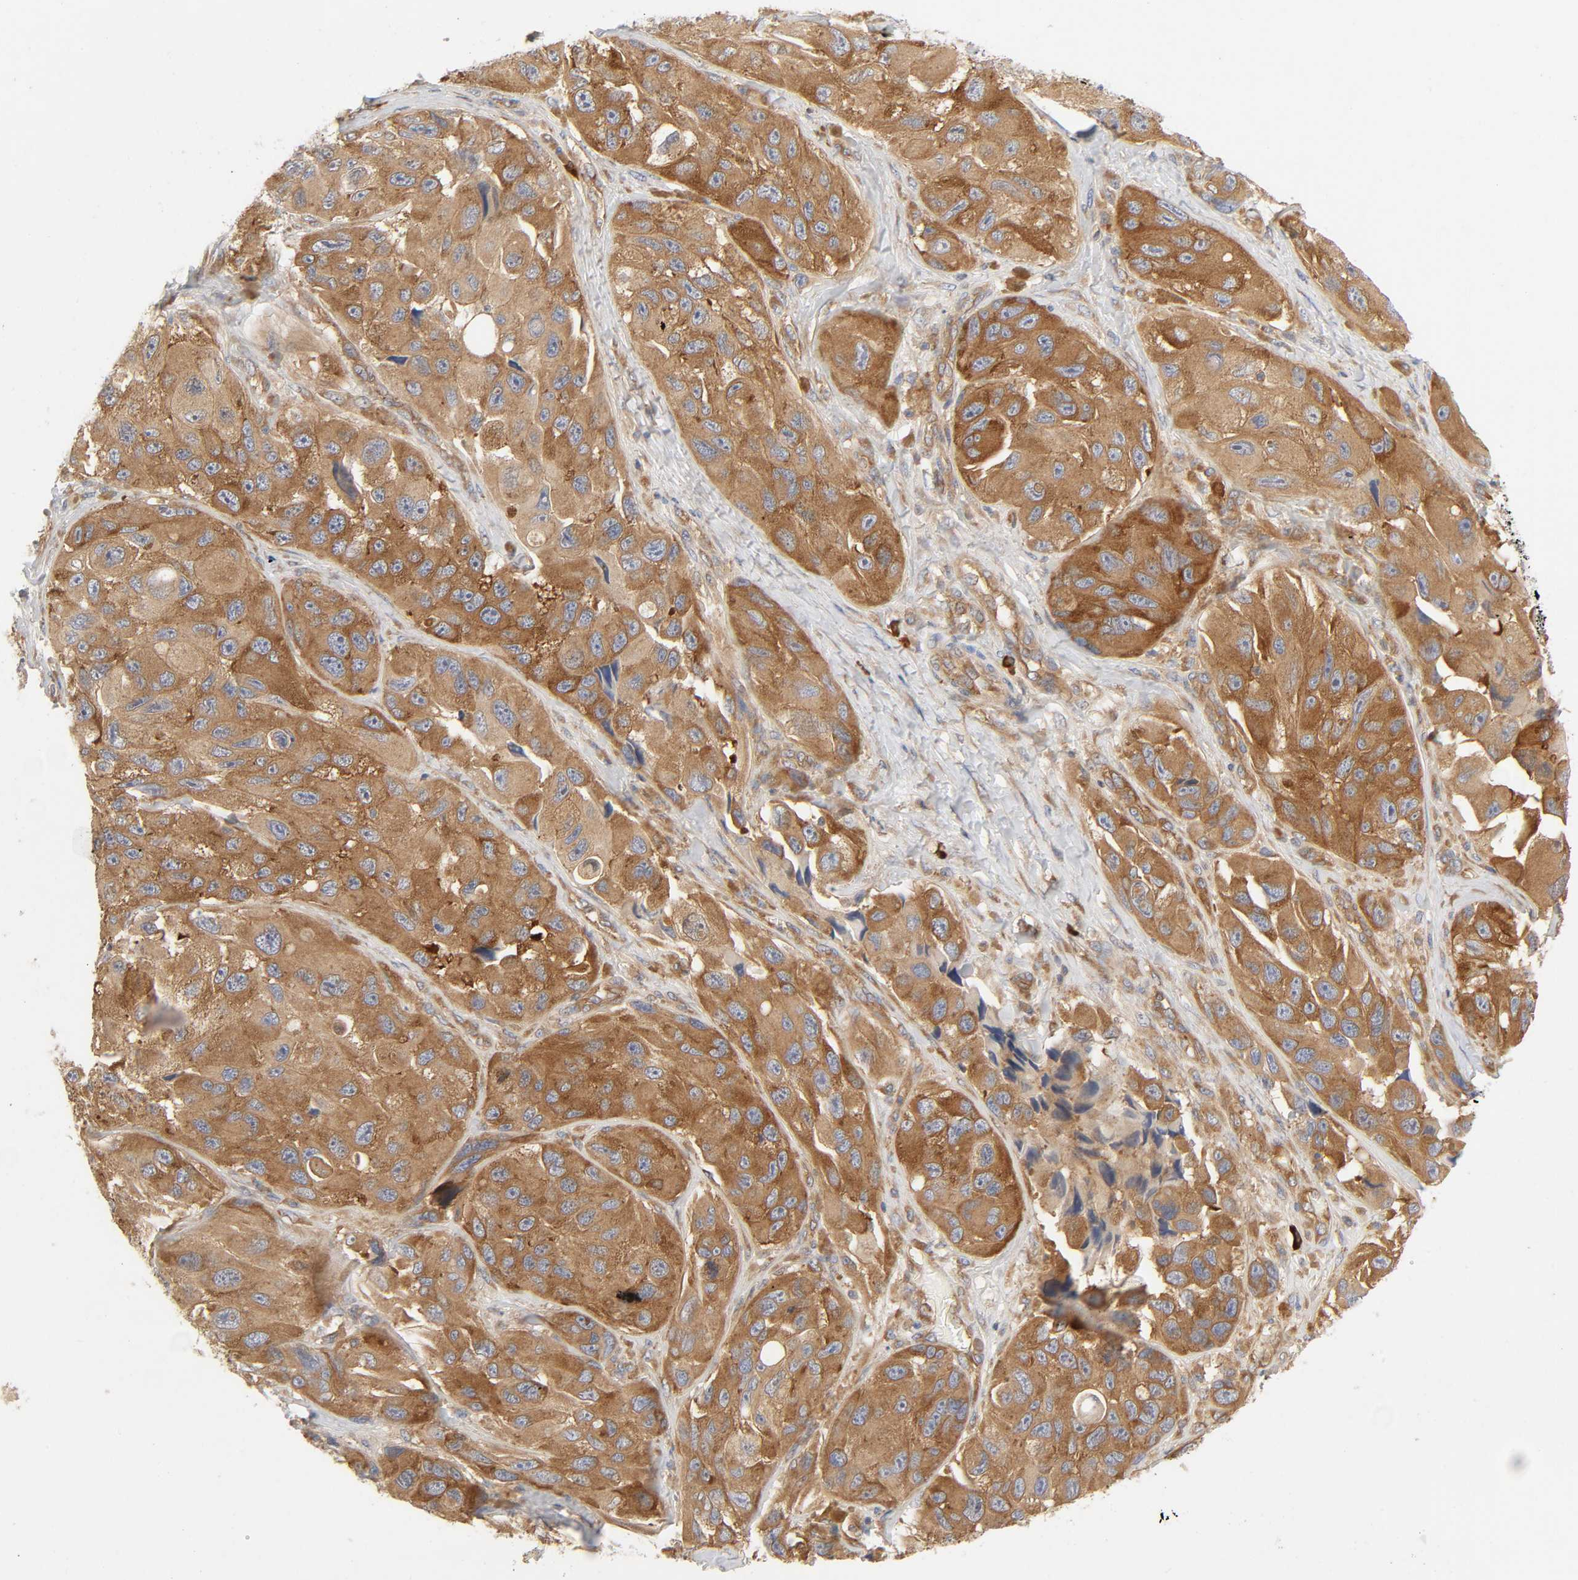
{"staining": {"intensity": "moderate", "quantity": ">75%", "location": "cytoplasmic/membranous"}, "tissue": "melanoma", "cell_type": "Tumor cells", "image_type": "cancer", "snomed": [{"axis": "morphology", "description": "Malignant melanoma, NOS"}, {"axis": "topography", "description": "Skin"}], "caption": "Melanoma was stained to show a protein in brown. There is medium levels of moderate cytoplasmic/membranous expression in approximately >75% of tumor cells. (DAB (3,3'-diaminobenzidine) IHC, brown staining for protein, blue staining for nuclei).", "gene": "SCHIP1", "patient": {"sex": "female", "age": 73}}